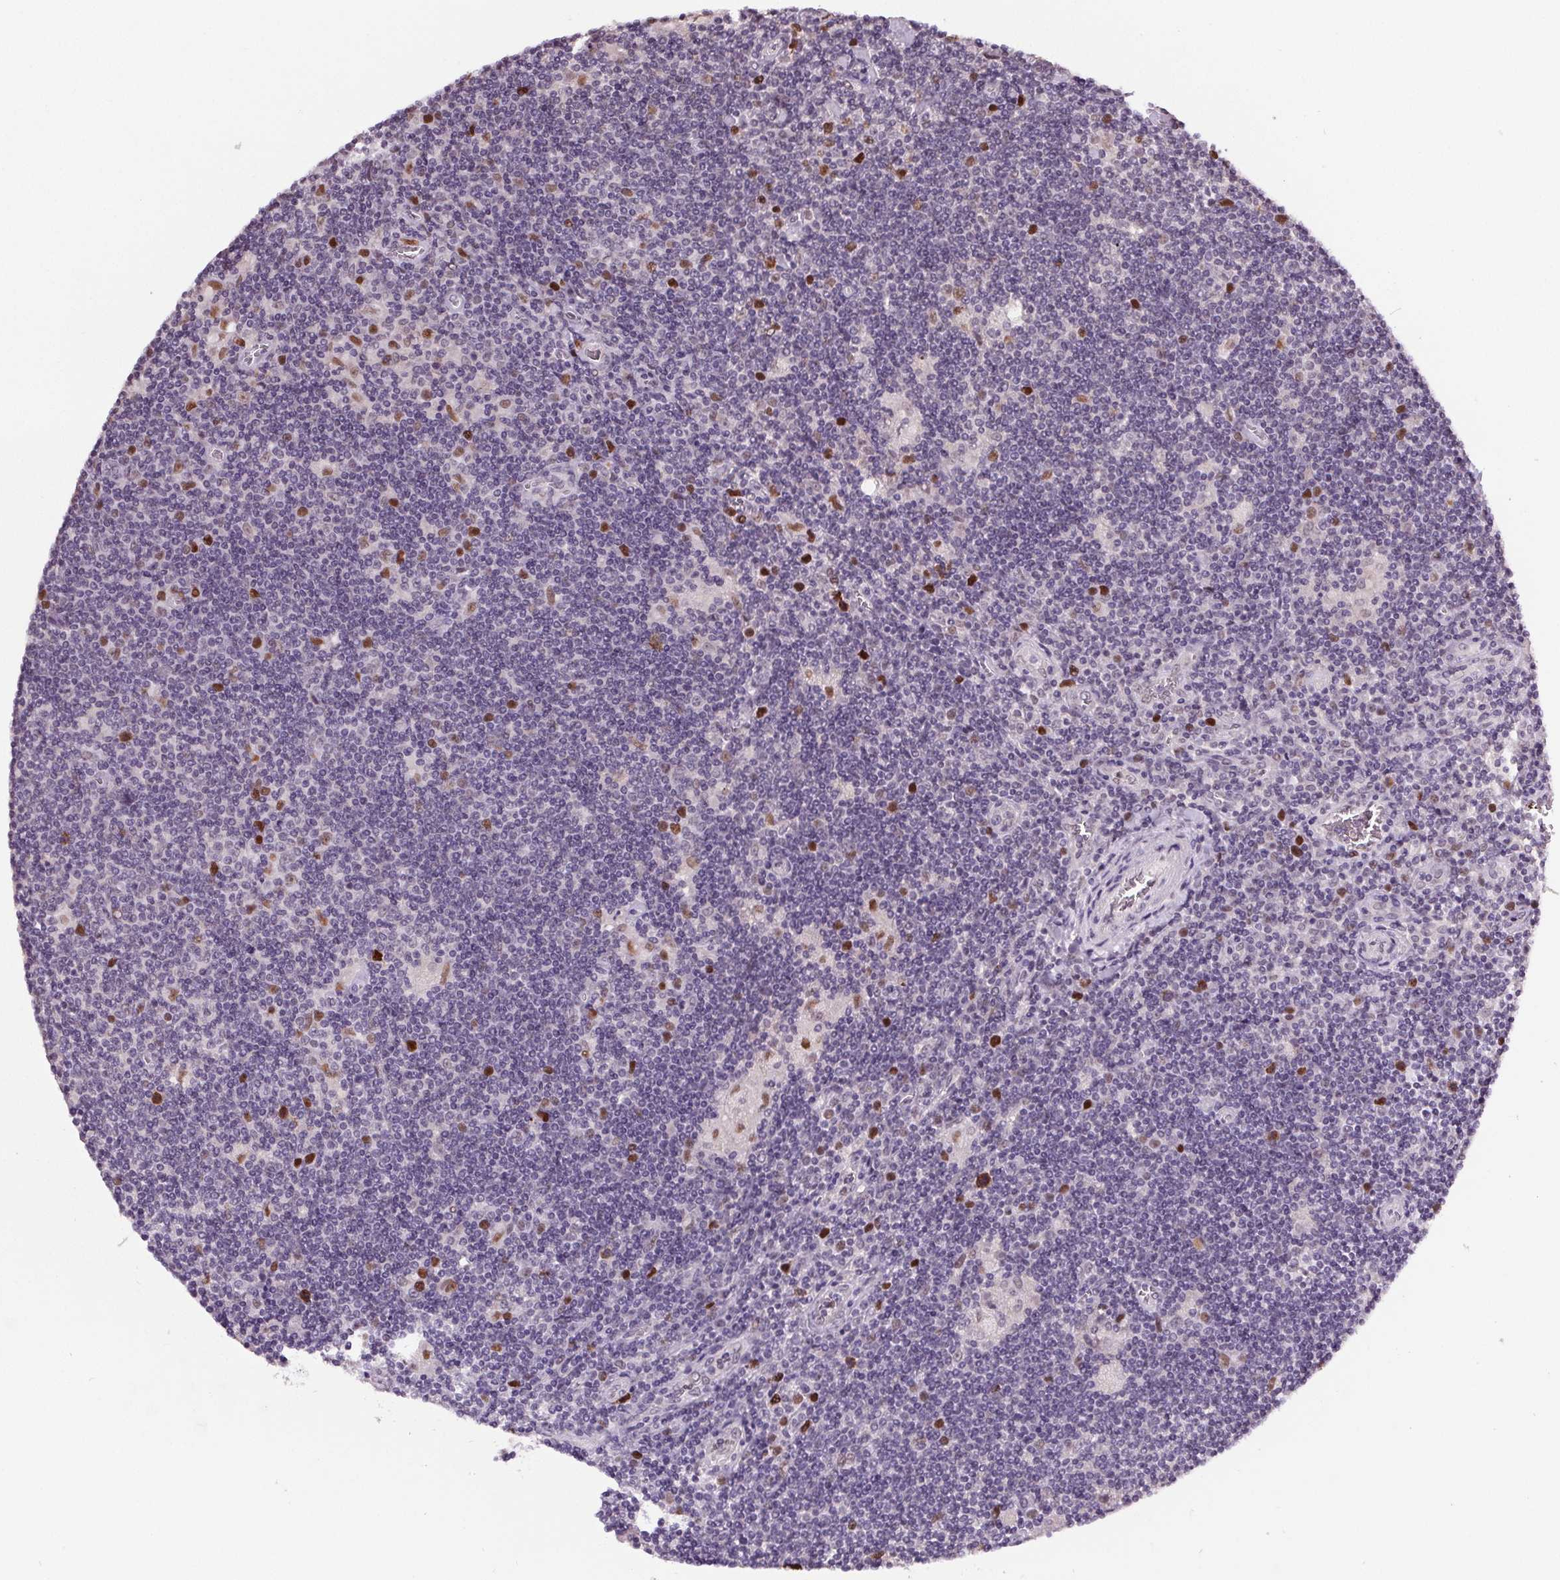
{"staining": {"intensity": "negative", "quantity": "none", "location": "none"}, "tissue": "lymphoma", "cell_type": "Tumor cells", "image_type": "cancer", "snomed": [{"axis": "morphology", "description": "Hodgkin's disease, NOS"}, {"axis": "topography", "description": "Lymph node"}], "caption": "Lymphoma was stained to show a protein in brown. There is no significant staining in tumor cells.", "gene": "CENPF", "patient": {"sex": "male", "age": 40}}